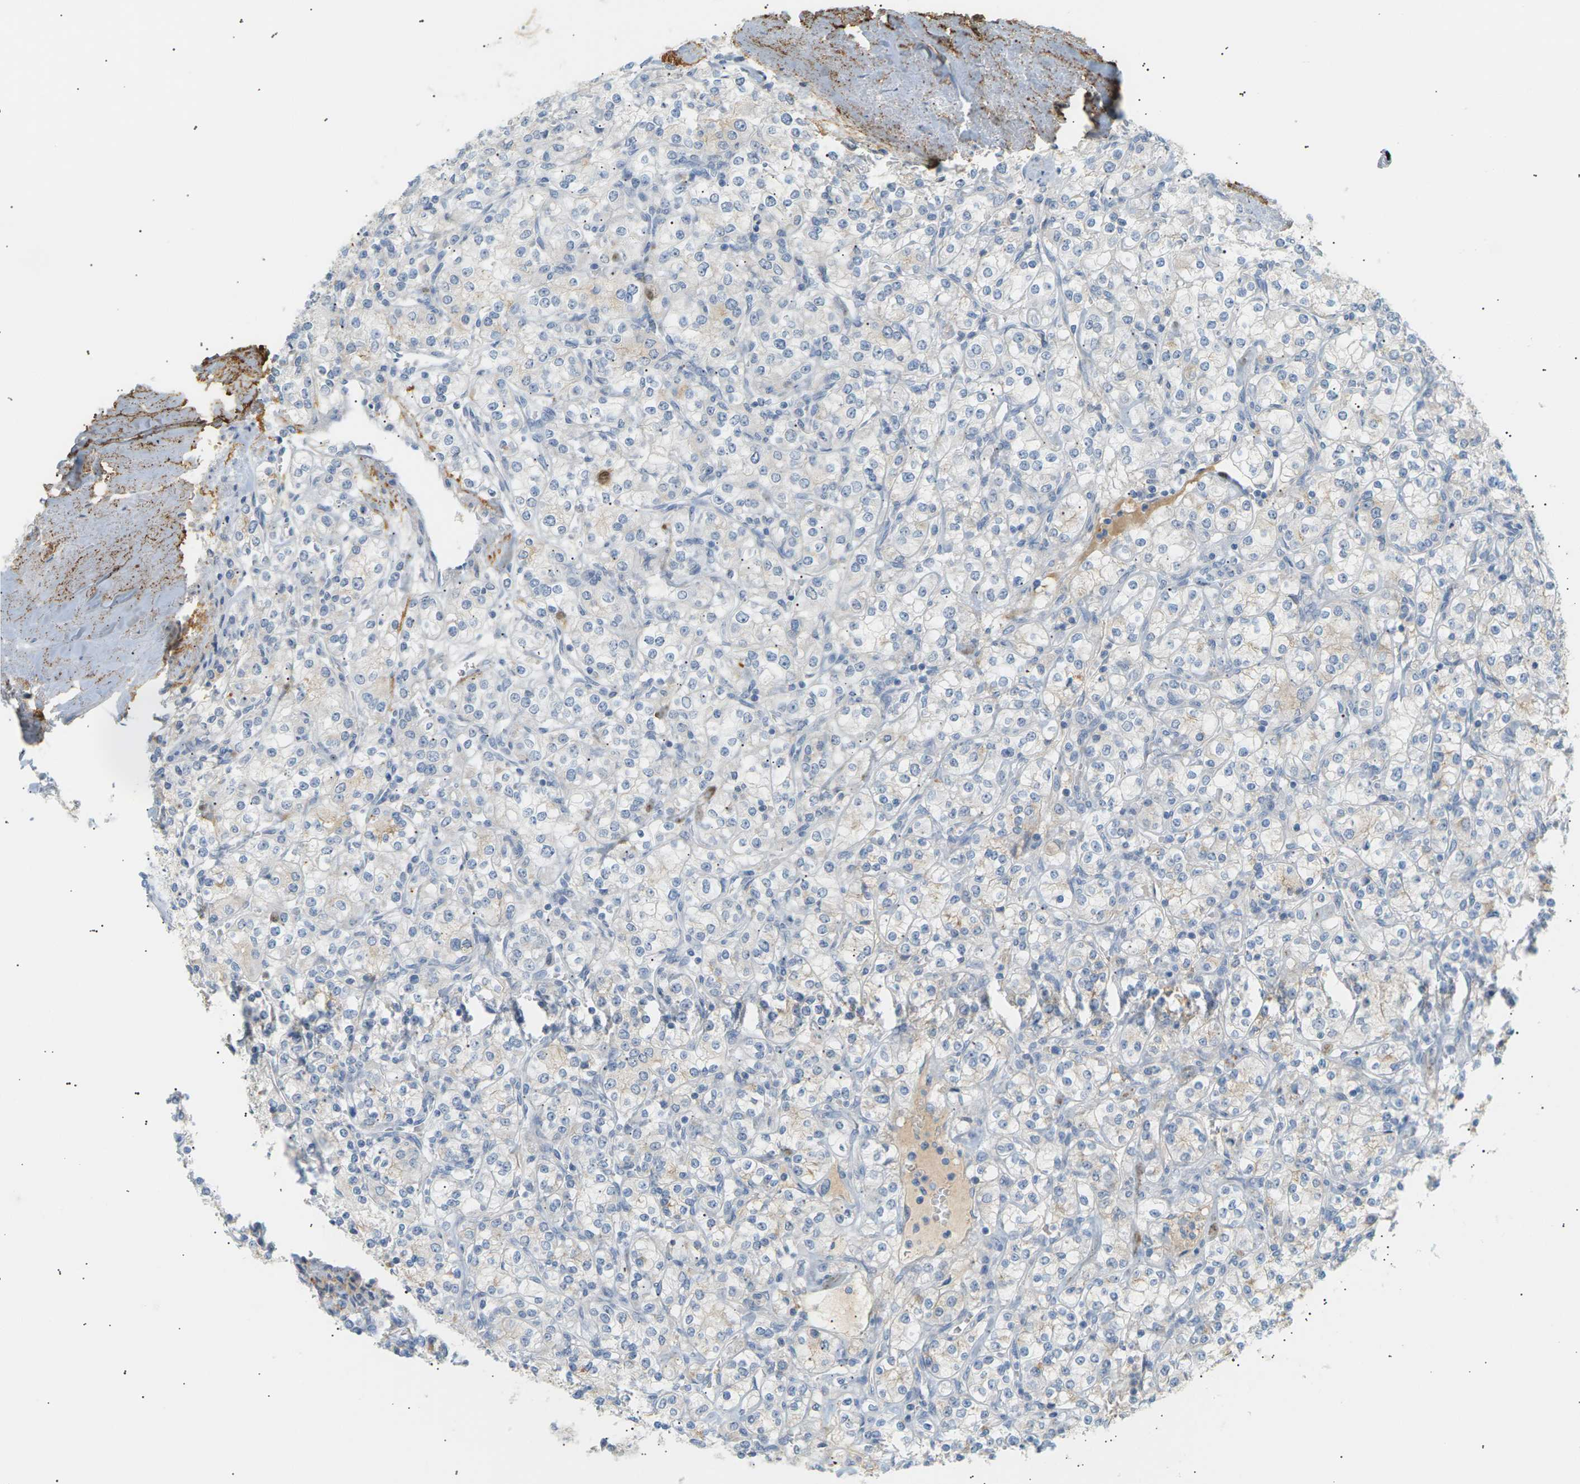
{"staining": {"intensity": "weak", "quantity": "<25%", "location": "cytoplasmic/membranous"}, "tissue": "renal cancer", "cell_type": "Tumor cells", "image_type": "cancer", "snomed": [{"axis": "morphology", "description": "Adenocarcinoma, NOS"}, {"axis": "topography", "description": "Kidney"}], "caption": "DAB immunohistochemical staining of renal cancer (adenocarcinoma) demonstrates no significant expression in tumor cells. The staining was performed using DAB (3,3'-diaminobenzidine) to visualize the protein expression in brown, while the nuclei were stained in blue with hematoxylin (Magnification: 20x).", "gene": "CLU", "patient": {"sex": "male", "age": 77}}